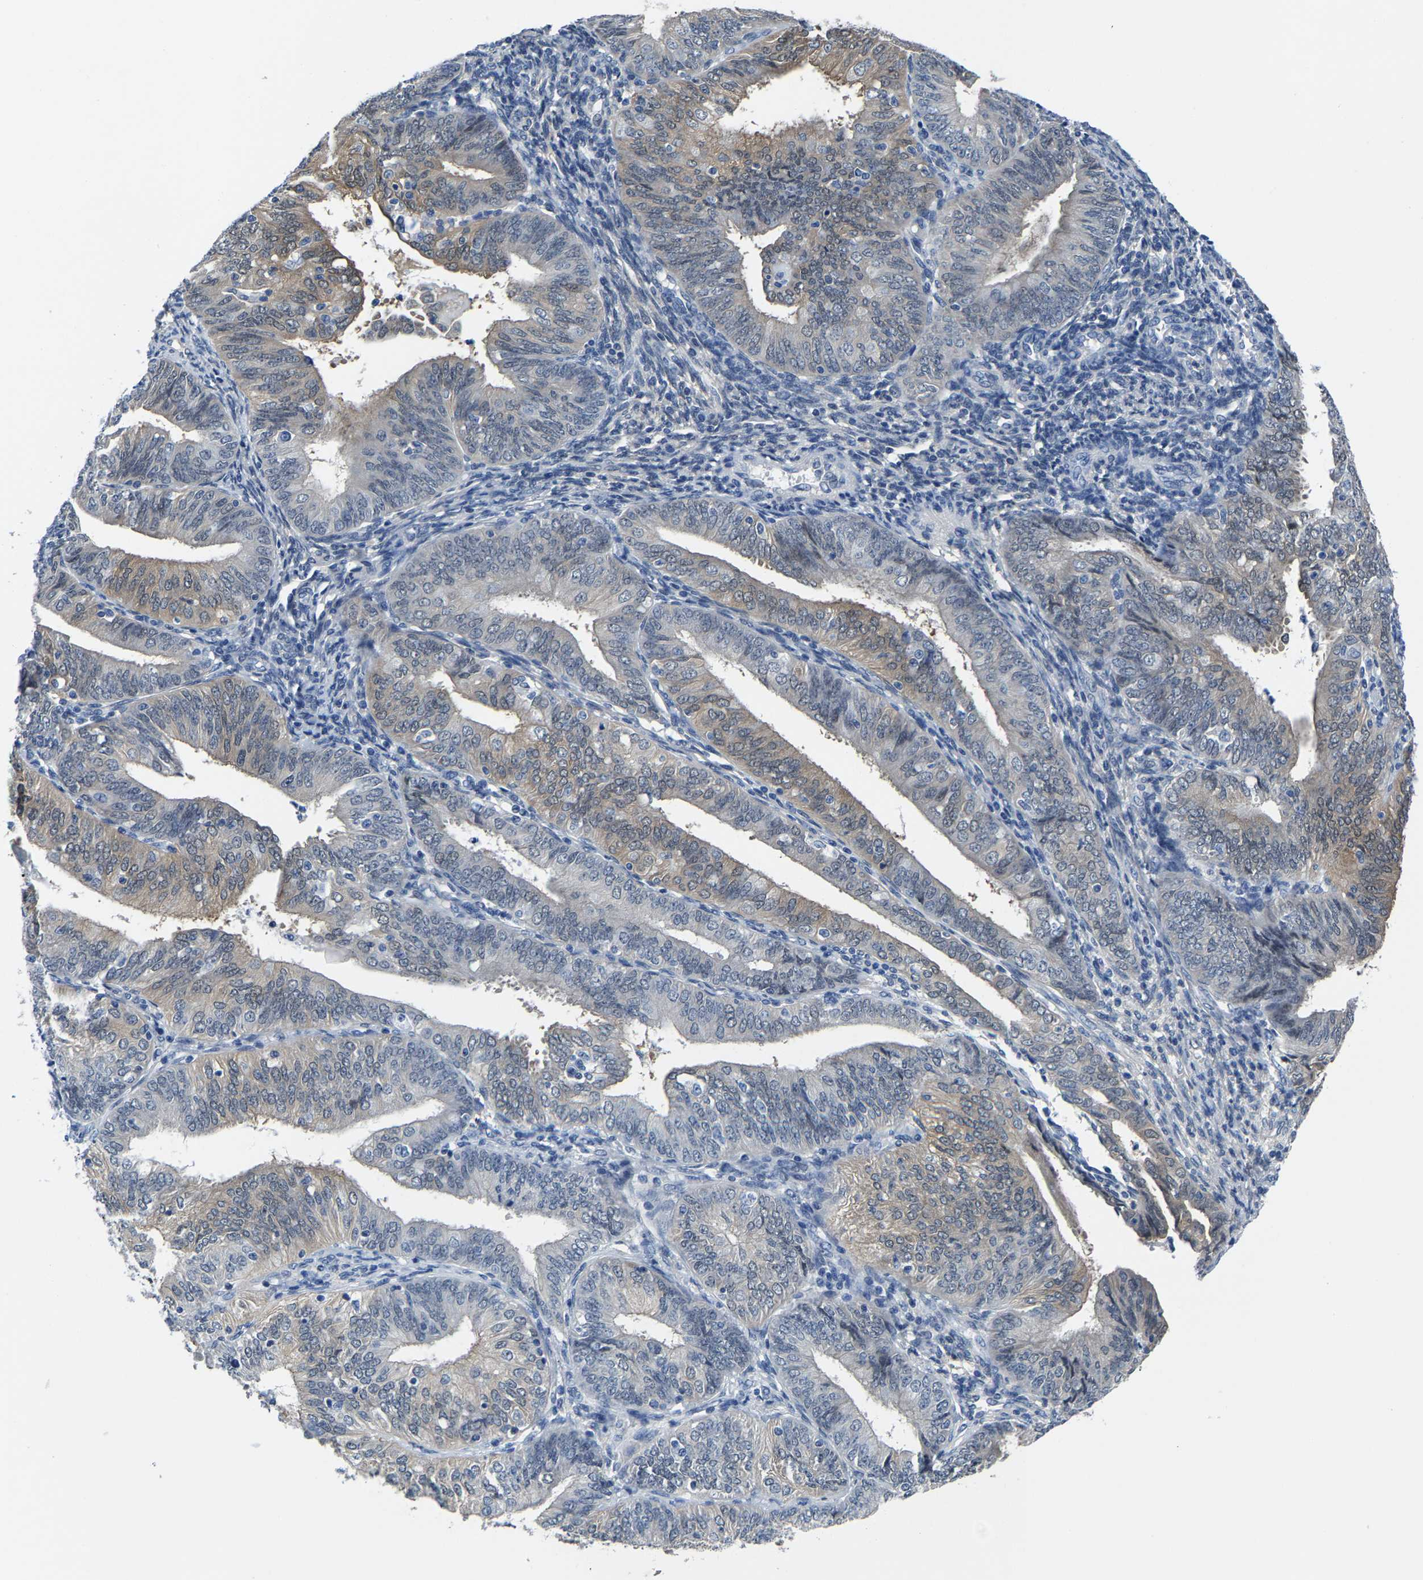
{"staining": {"intensity": "weak", "quantity": "25%-75%", "location": "cytoplasmic/membranous"}, "tissue": "endometrial cancer", "cell_type": "Tumor cells", "image_type": "cancer", "snomed": [{"axis": "morphology", "description": "Adenocarcinoma, NOS"}, {"axis": "topography", "description": "Endometrium"}], "caption": "Human endometrial cancer stained for a protein (brown) exhibits weak cytoplasmic/membranous positive staining in approximately 25%-75% of tumor cells.", "gene": "SSH3", "patient": {"sex": "female", "age": 58}}